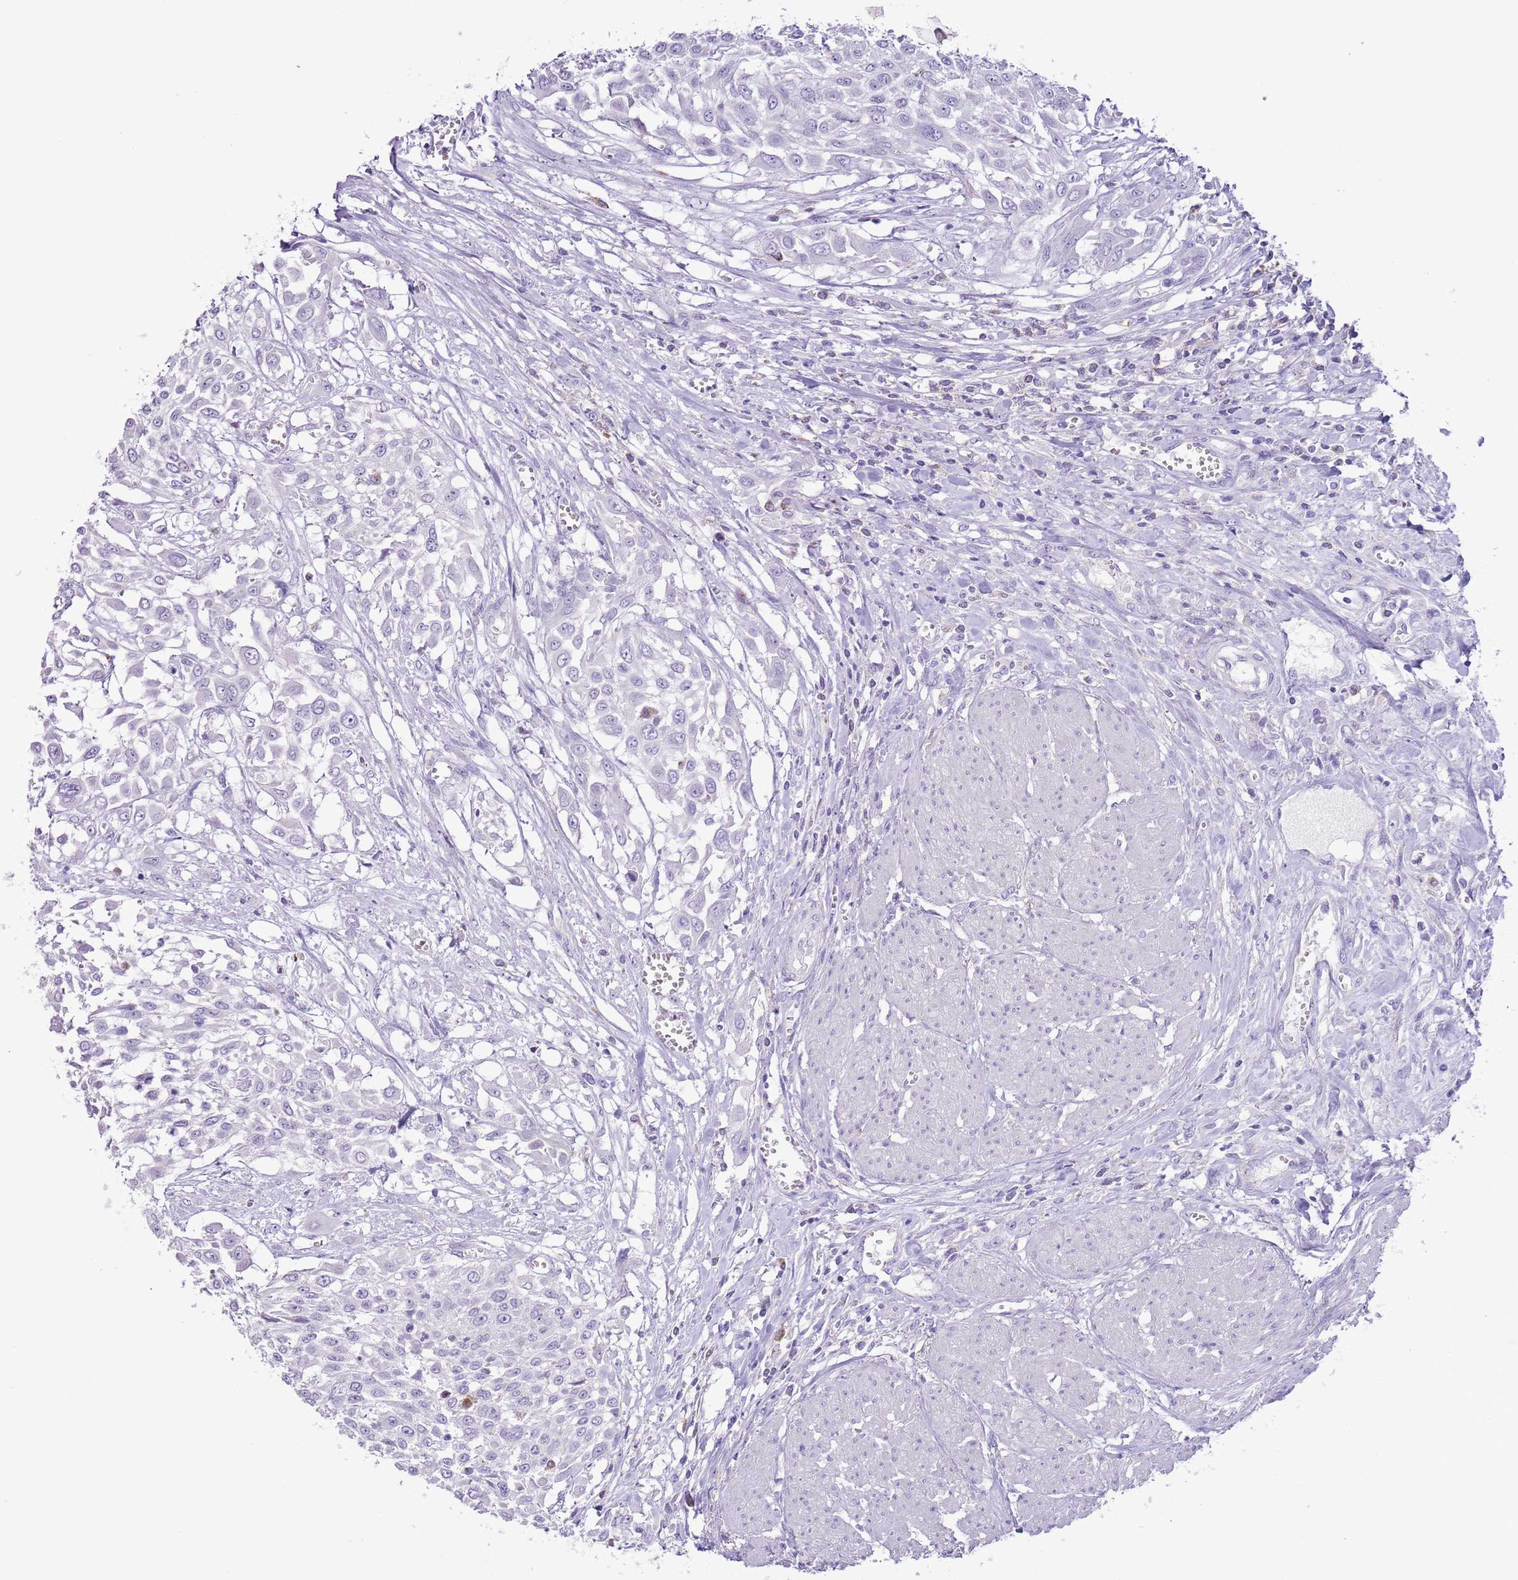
{"staining": {"intensity": "negative", "quantity": "none", "location": "none"}, "tissue": "urothelial cancer", "cell_type": "Tumor cells", "image_type": "cancer", "snomed": [{"axis": "morphology", "description": "Urothelial carcinoma, High grade"}, {"axis": "topography", "description": "Urinary bladder"}], "caption": "This is a micrograph of IHC staining of high-grade urothelial carcinoma, which shows no staining in tumor cells.", "gene": "ZNF697", "patient": {"sex": "male", "age": 57}}